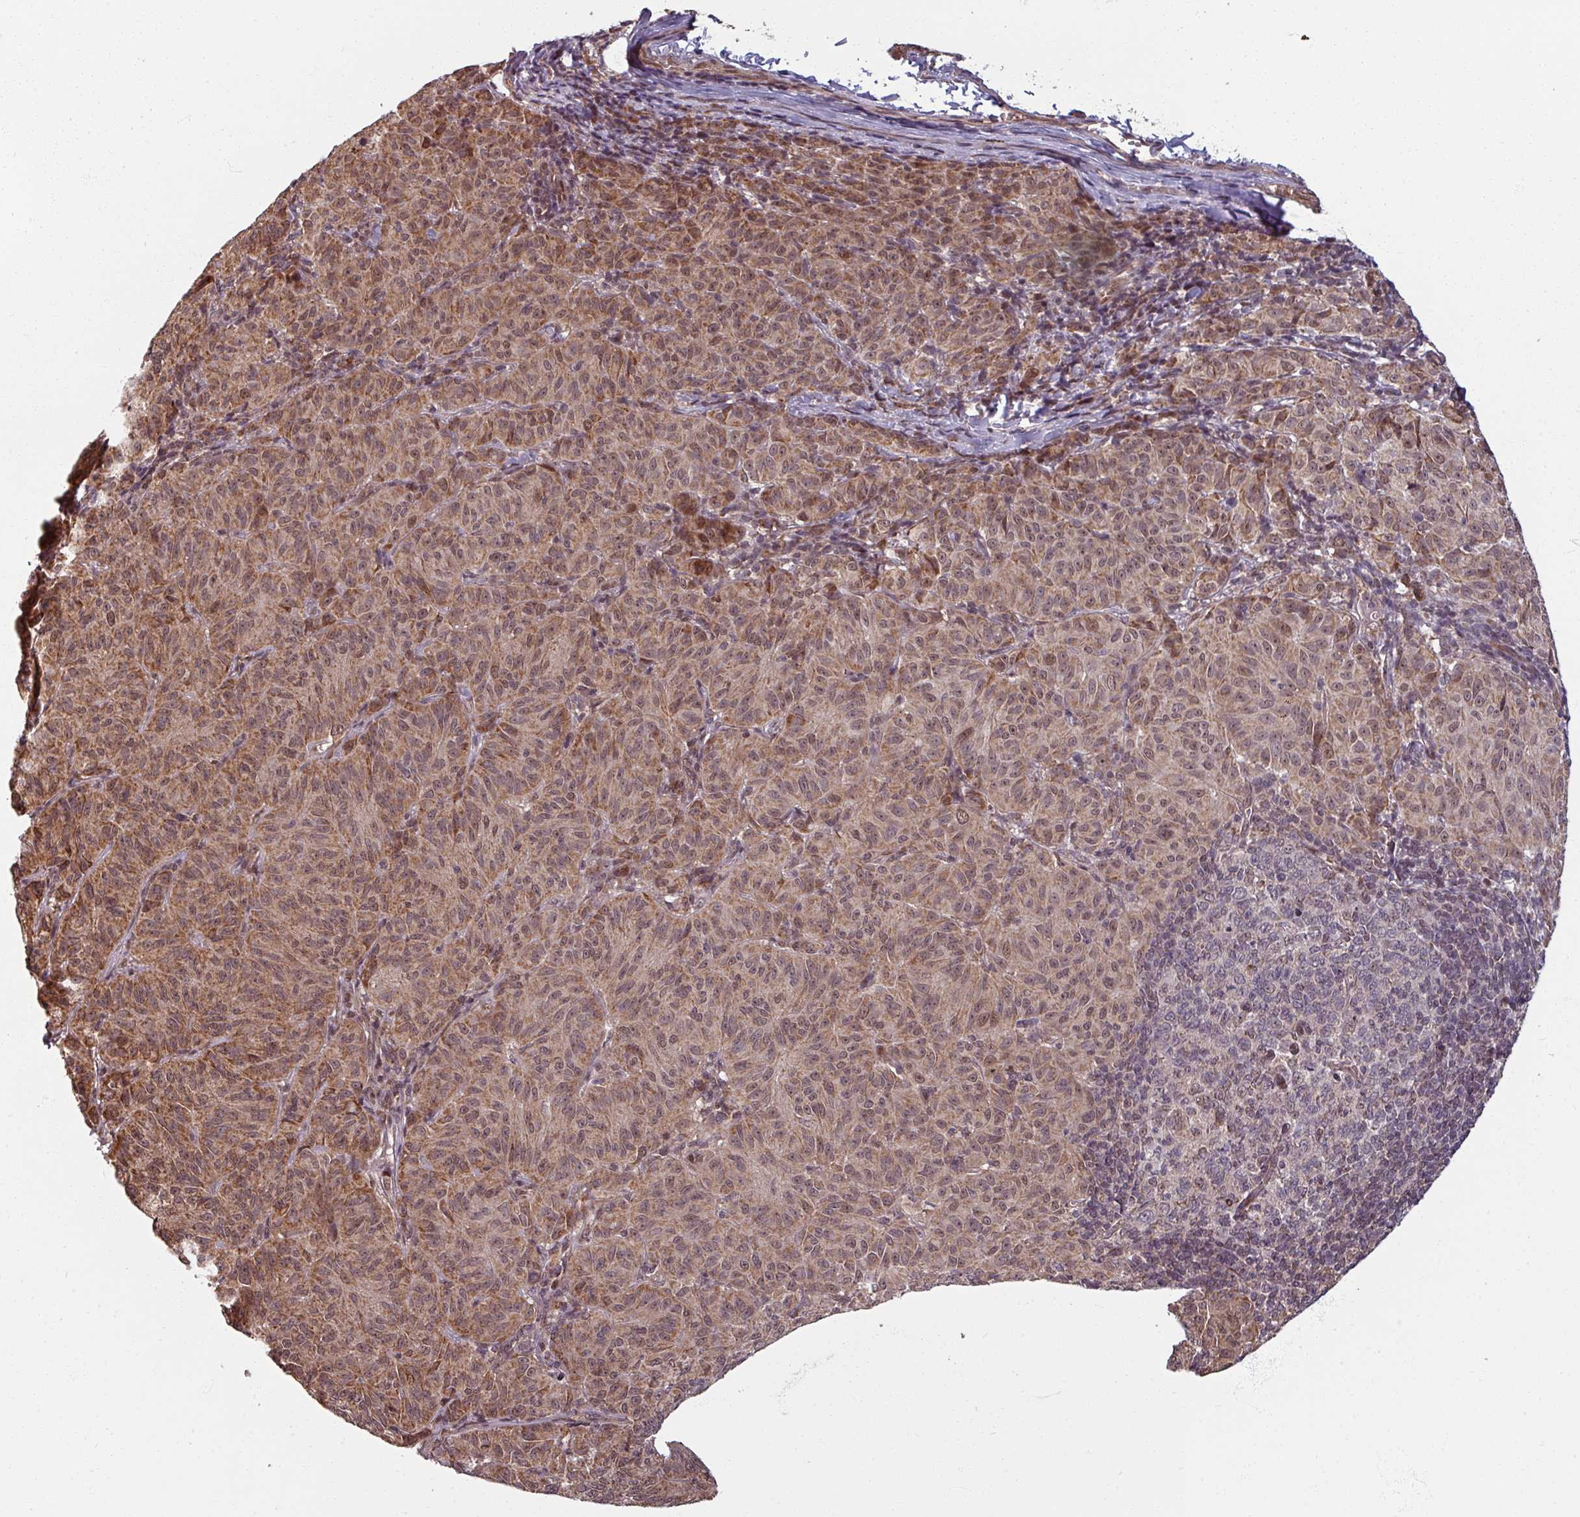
{"staining": {"intensity": "moderate", "quantity": ">75%", "location": "cytoplasmic/membranous,nuclear"}, "tissue": "melanoma", "cell_type": "Tumor cells", "image_type": "cancer", "snomed": [{"axis": "morphology", "description": "Malignant melanoma, NOS"}, {"axis": "topography", "description": "Skin"}], "caption": "Protein staining shows moderate cytoplasmic/membranous and nuclear positivity in approximately >75% of tumor cells in malignant melanoma.", "gene": "SWI5", "patient": {"sex": "female", "age": 72}}